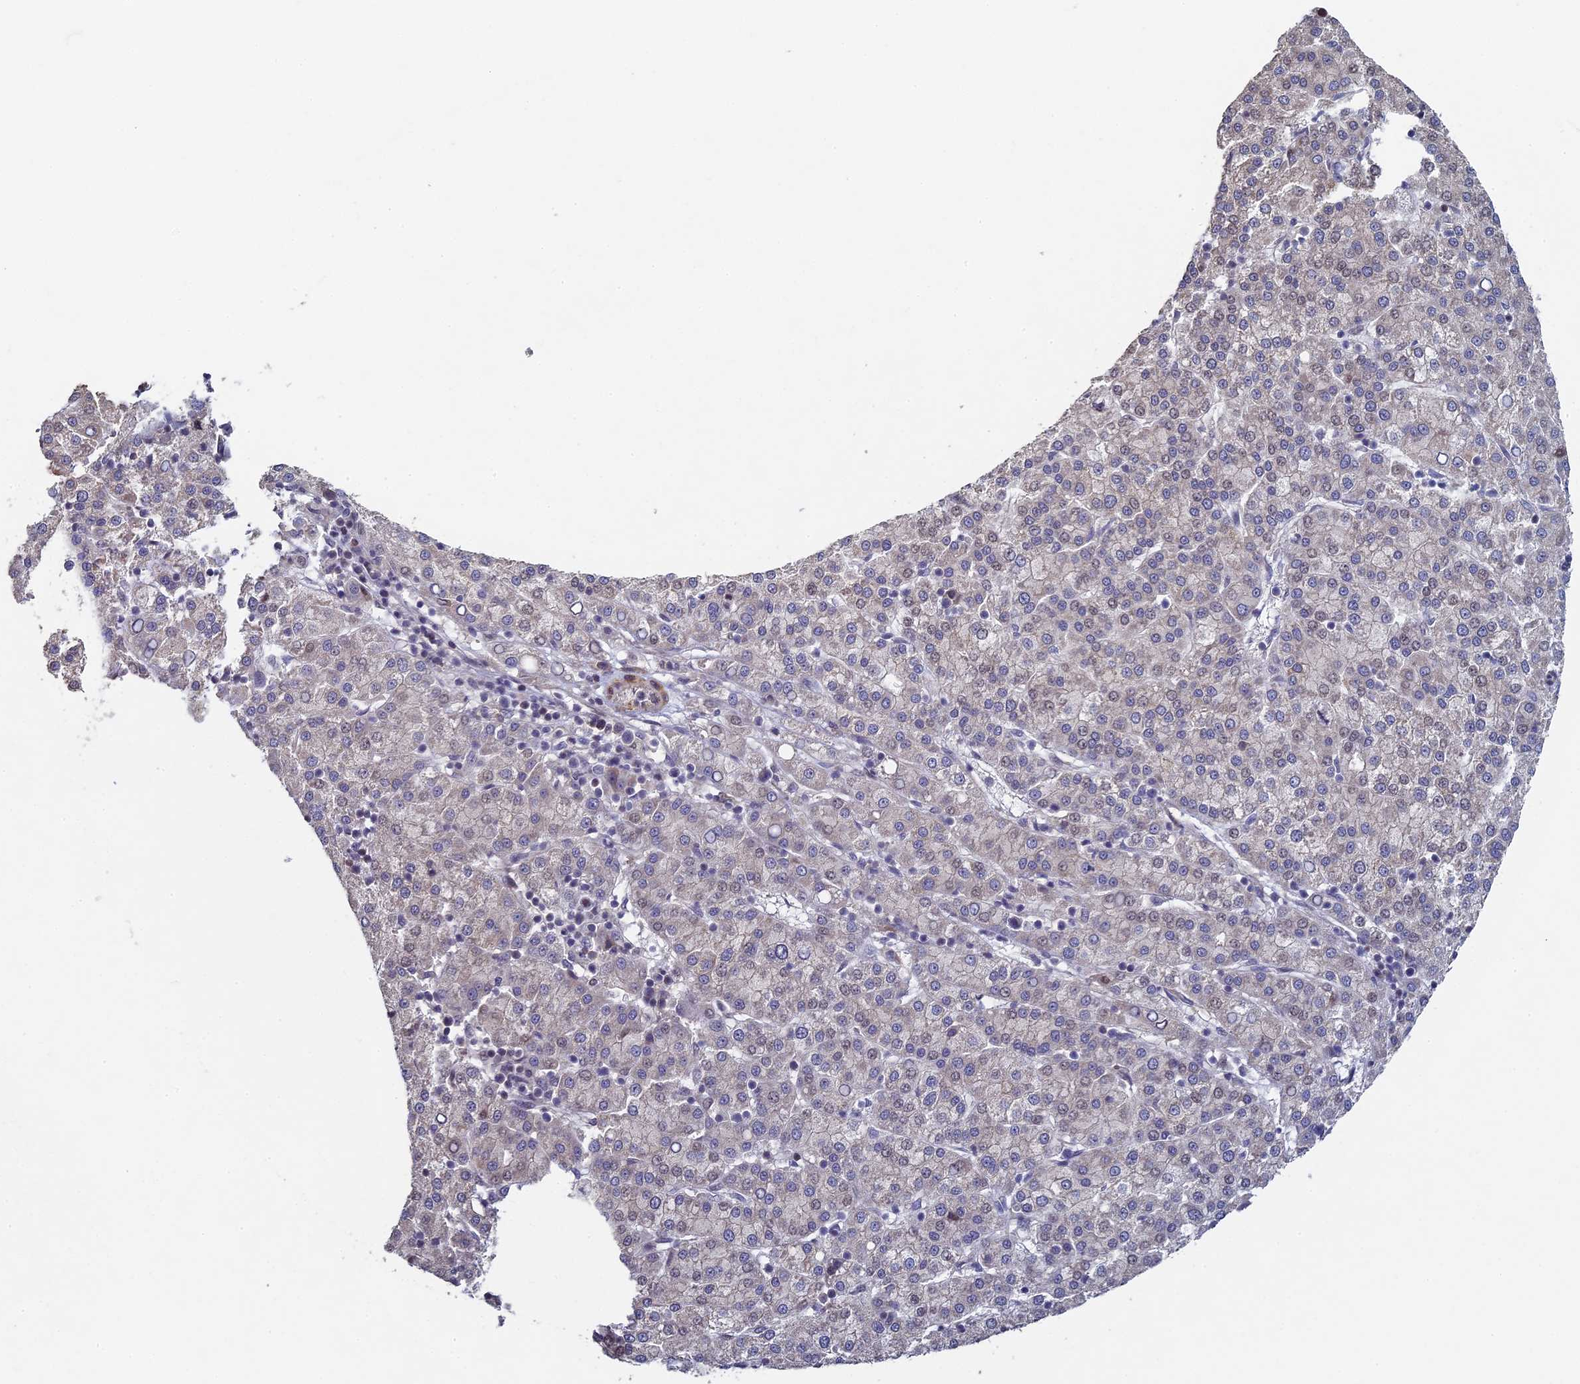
{"staining": {"intensity": "weak", "quantity": "<25%", "location": "nuclear"}, "tissue": "liver cancer", "cell_type": "Tumor cells", "image_type": "cancer", "snomed": [{"axis": "morphology", "description": "Carcinoma, Hepatocellular, NOS"}, {"axis": "topography", "description": "Liver"}], "caption": "DAB (3,3'-diaminobenzidine) immunohistochemical staining of liver cancer (hepatocellular carcinoma) reveals no significant expression in tumor cells.", "gene": "DIXDC1", "patient": {"sex": "female", "age": 58}}